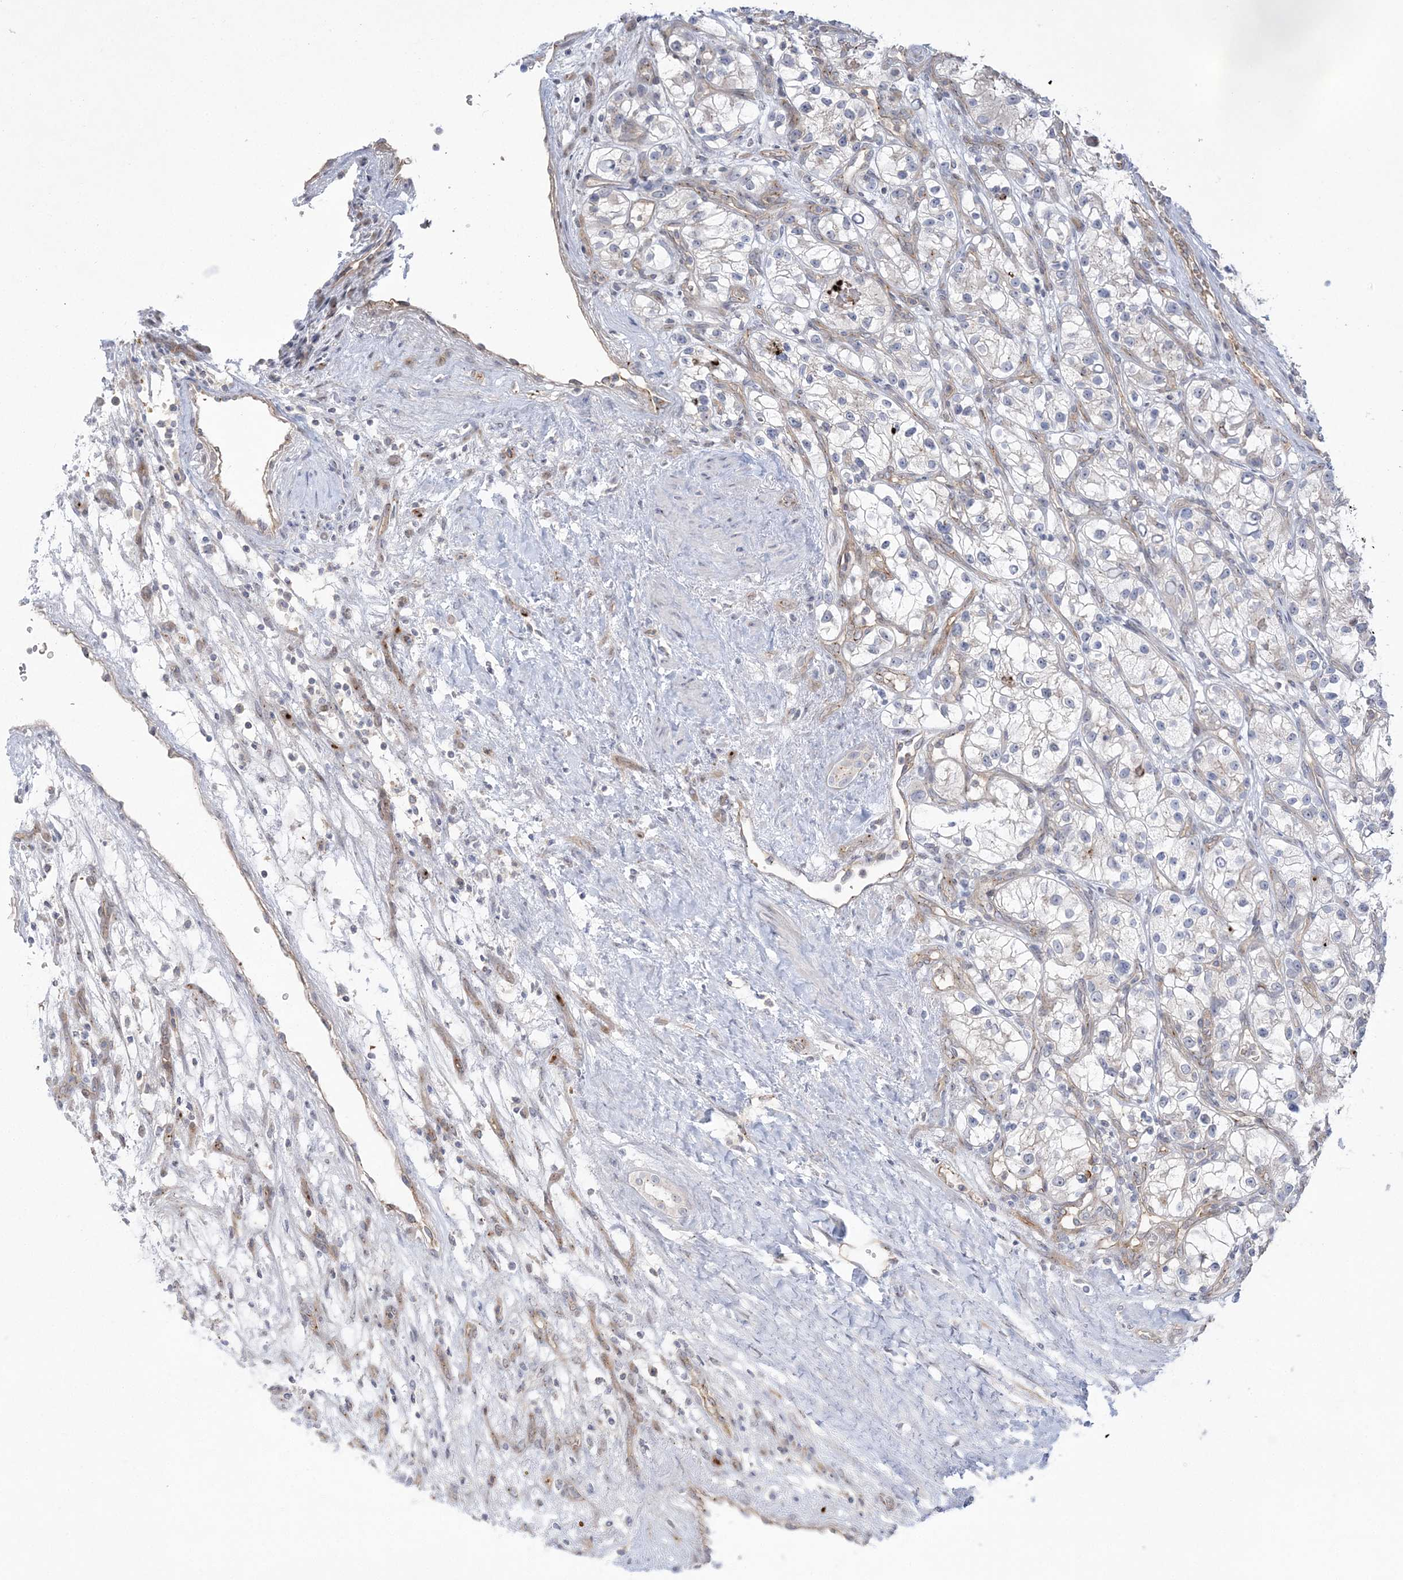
{"staining": {"intensity": "negative", "quantity": "none", "location": "none"}, "tissue": "renal cancer", "cell_type": "Tumor cells", "image_type": "cancer", "snomed": [{"axis": "morphology", "description": "Adenocarcinoma, NOS"}, {"axis": "topography", "description": "Kidney"}], "caption": "High magnification brightfield microscopy of renal adenocarcinoma stained with DAB (3,3'-diaminobenzidine) (brown) and counterstained with hematoxylin (blue): tumor cells show no significant positivity.", "gene": "ADAMTS12", "patient": {"sex": "female", "age": 57}}